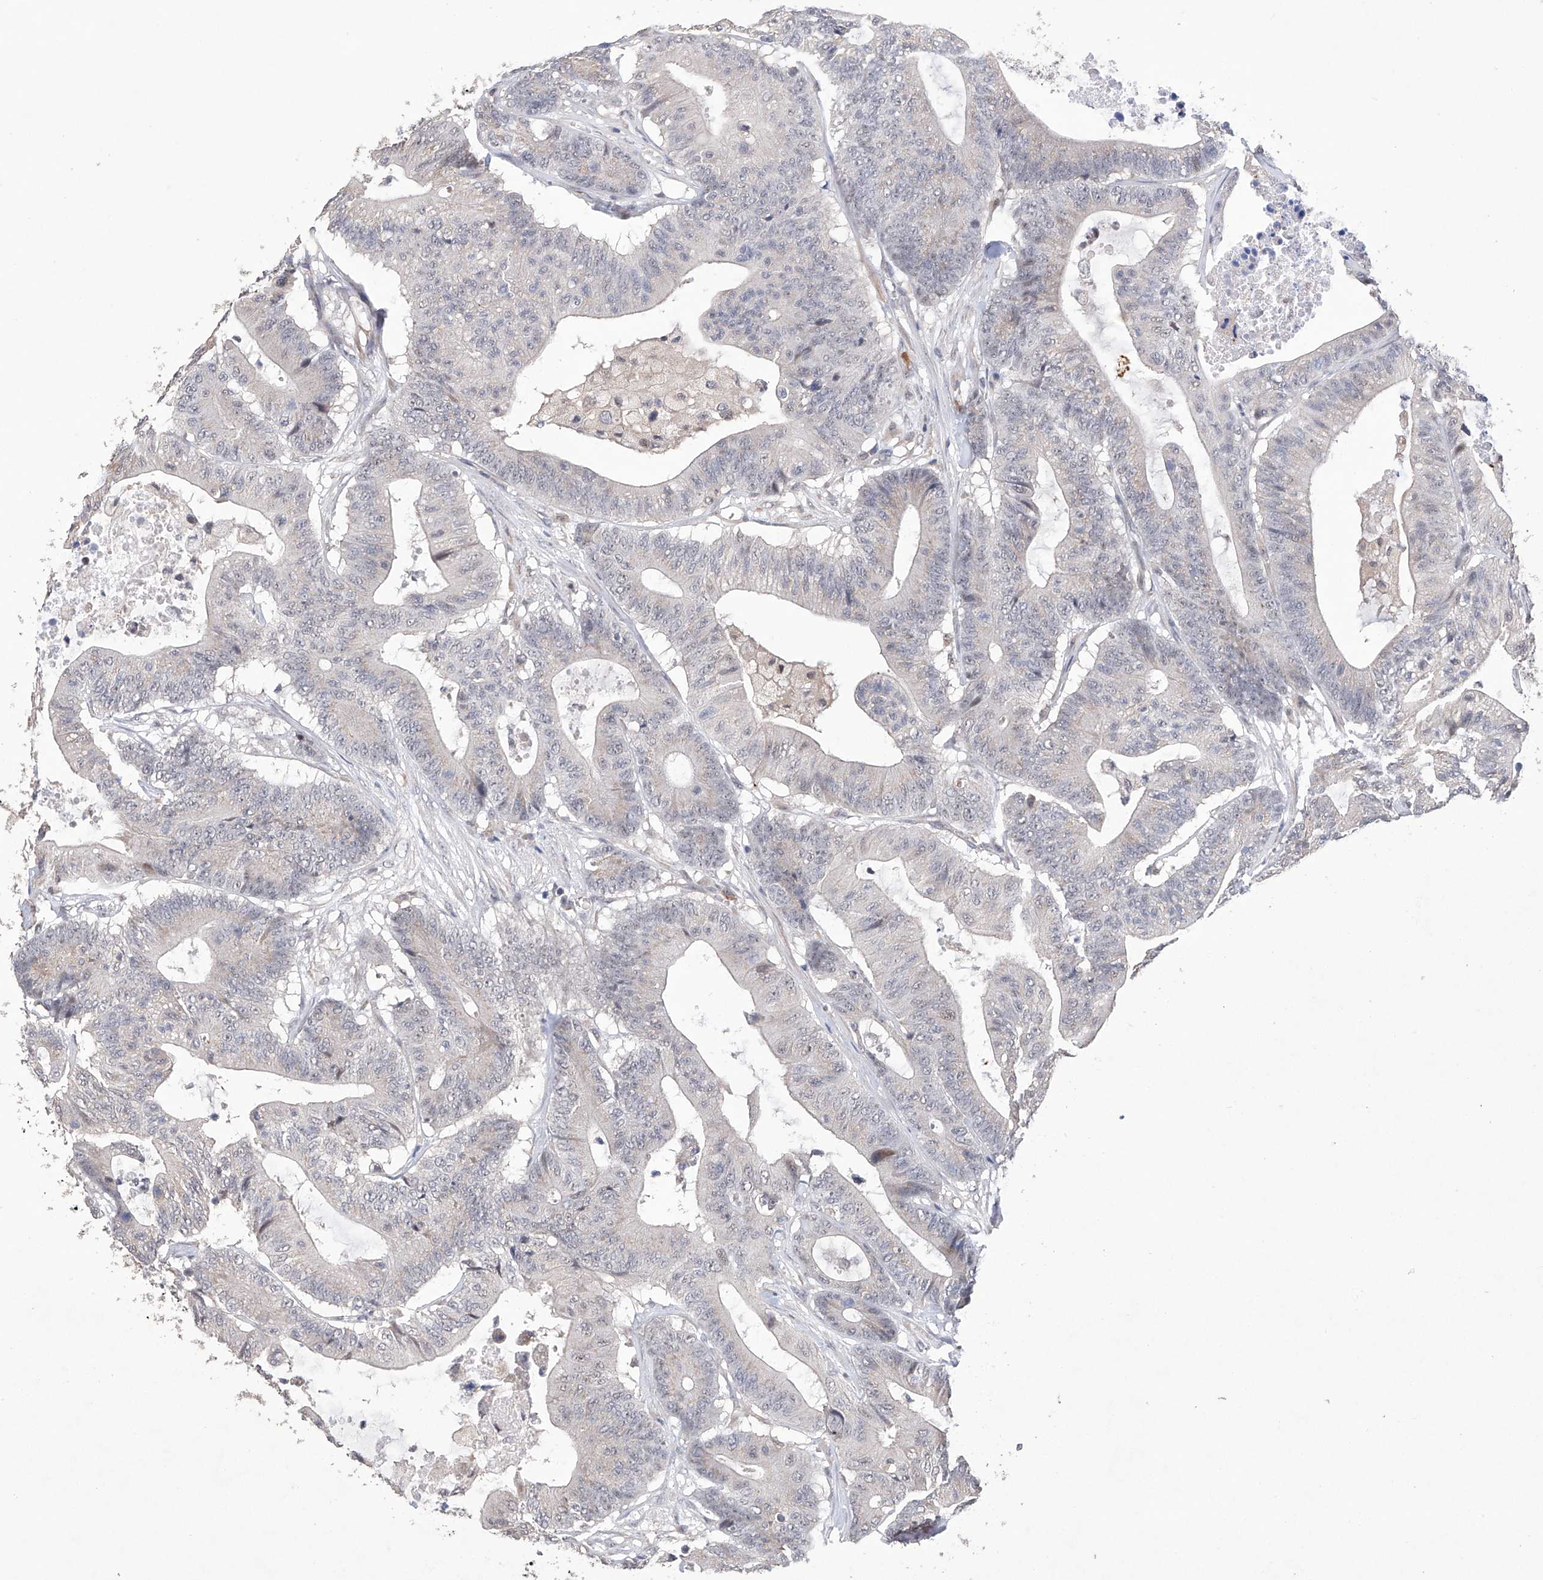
{"staining": {"intensity": "negative", "quantity": "none", "location": "none"}, "tissue": "colorectal cancer", "cell_type": "Tumor cells", "image_type": "cancer", "snomed": [{"axis": "morphology", "description": "Adenocarcinoma, NOS"}, {"axis": "topography", "description": "Colon"}], "caption": "High power microscopy histopathology image of an immunohistochemistry (IHC) photomicrograph of colorectal cancer, revealing no significant staining in tumor cells.", "gene": "AFG1L", "patient": {"sex": "female", "age": 84}}